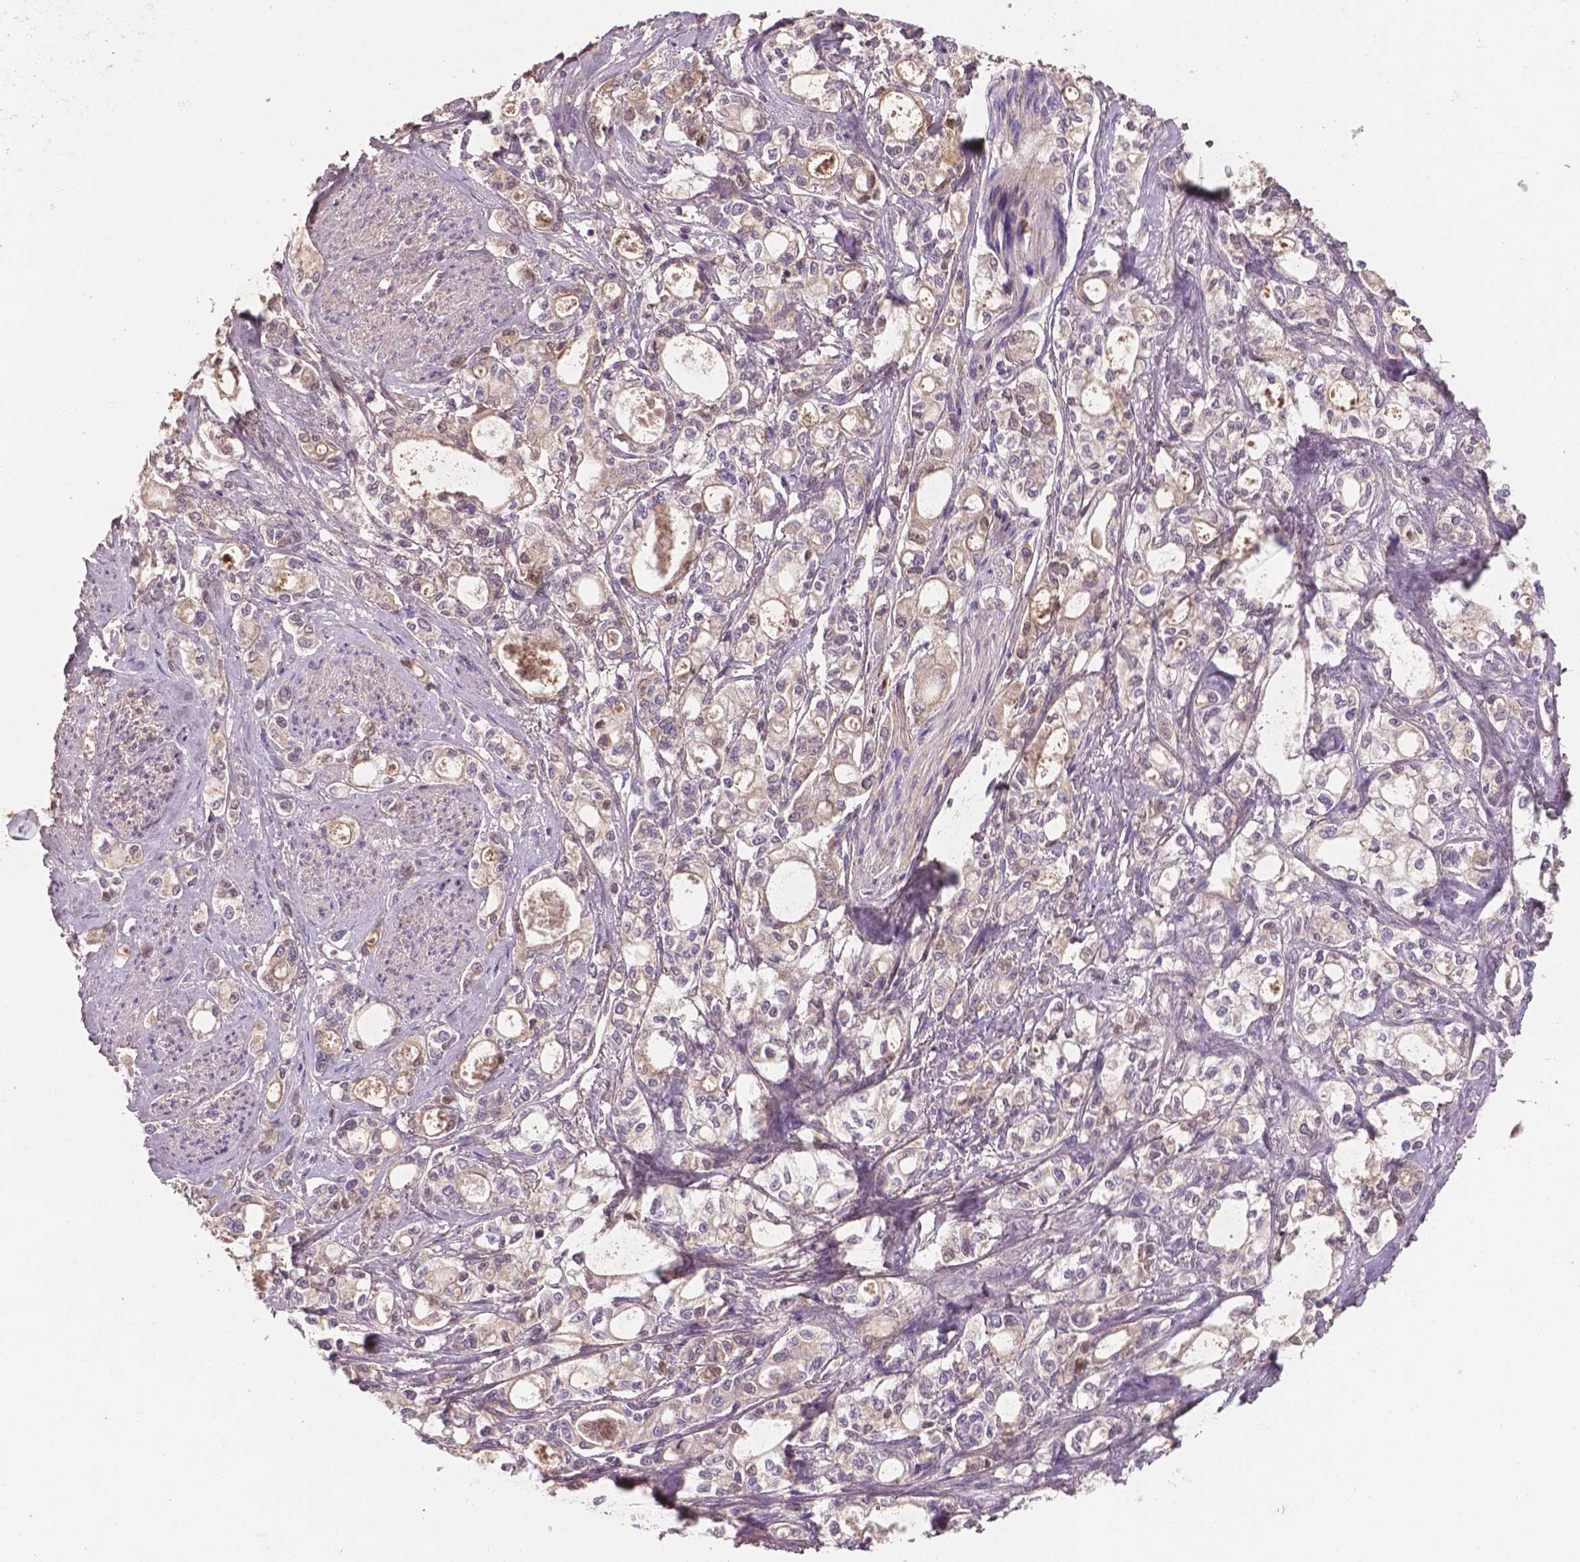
{"staining": {"intensity": "negative", "quantity": "none", "location": "none"}, "tissue": "stomach cancer", "cell_type": "Tumor cells", "image_type": "cancer", "snomed": [{"axis": "morphology", "description": "Adenocarcinoma, NOS"}, {"axis": "topography", "description": "Stomach"}], "caption": "This is an IHC histopathology image of human adenocarcinoma (stomach). There is no staining in tumor cells.", "gene": "SOX17", "patient": {"sex": "male", "age": 63}}